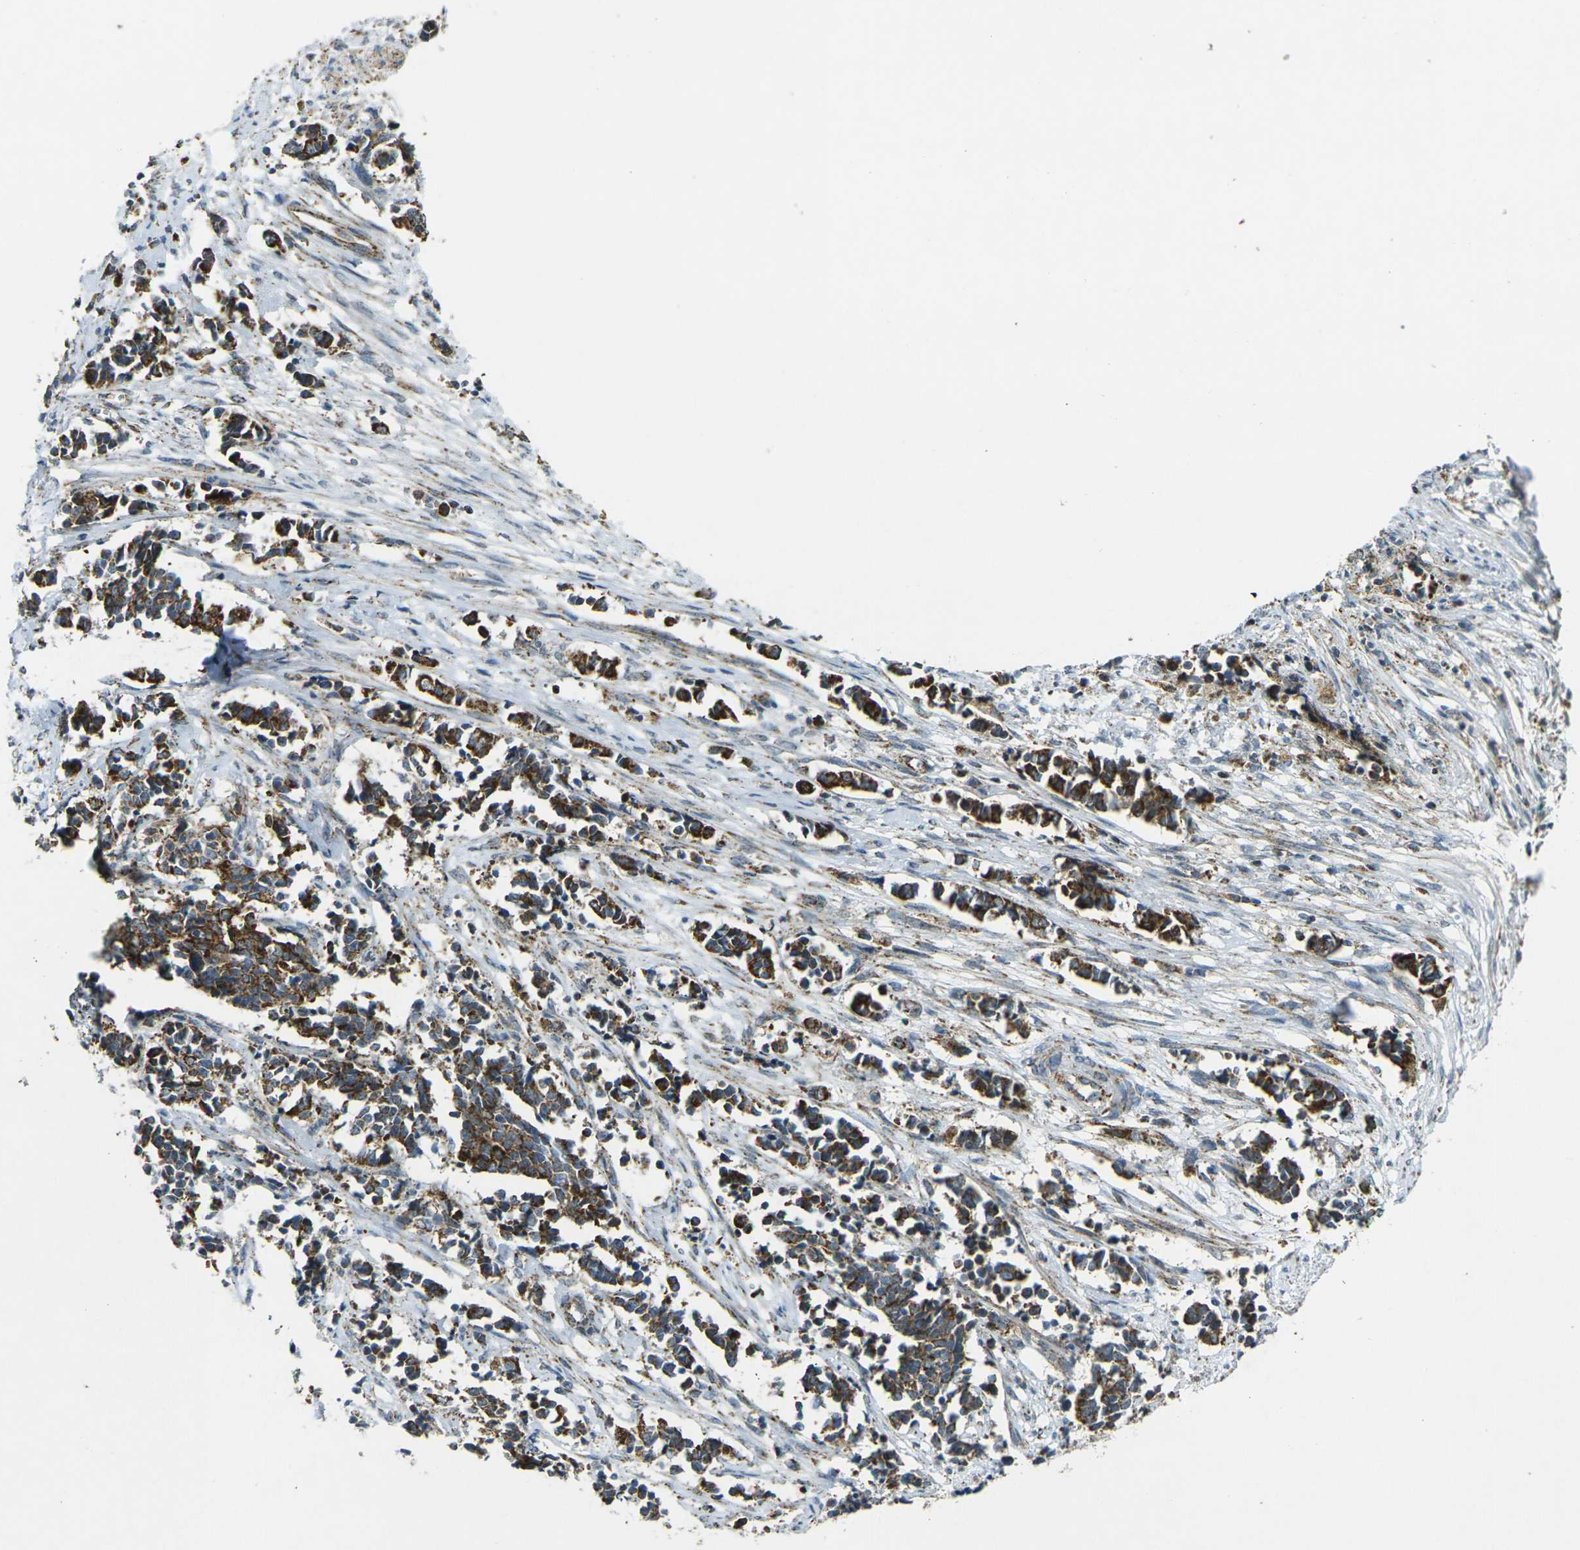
{"staining": {"intensity": "strong", "quantity": ">75%", "location": "cytoplasmic/membranous"}, "tissue": "cervical cancer", "cell_type": "Tumor cells", "image_type": "cancer", "snomed": [{"axis": "morphology", "description": "Normal tissue, NOS"}, {"axis": "morphology", "description": "Squamous cell carcinoma, NOS"}, {"axis": "topography", "description": "Cervix"}], "caption": "Cervical cancer stained for a protein reveals strong cytoplasmic/membranous positivity in tumor cells.", "gene": "IGF1R", "patient": {"sex": "female", "age": 35}}